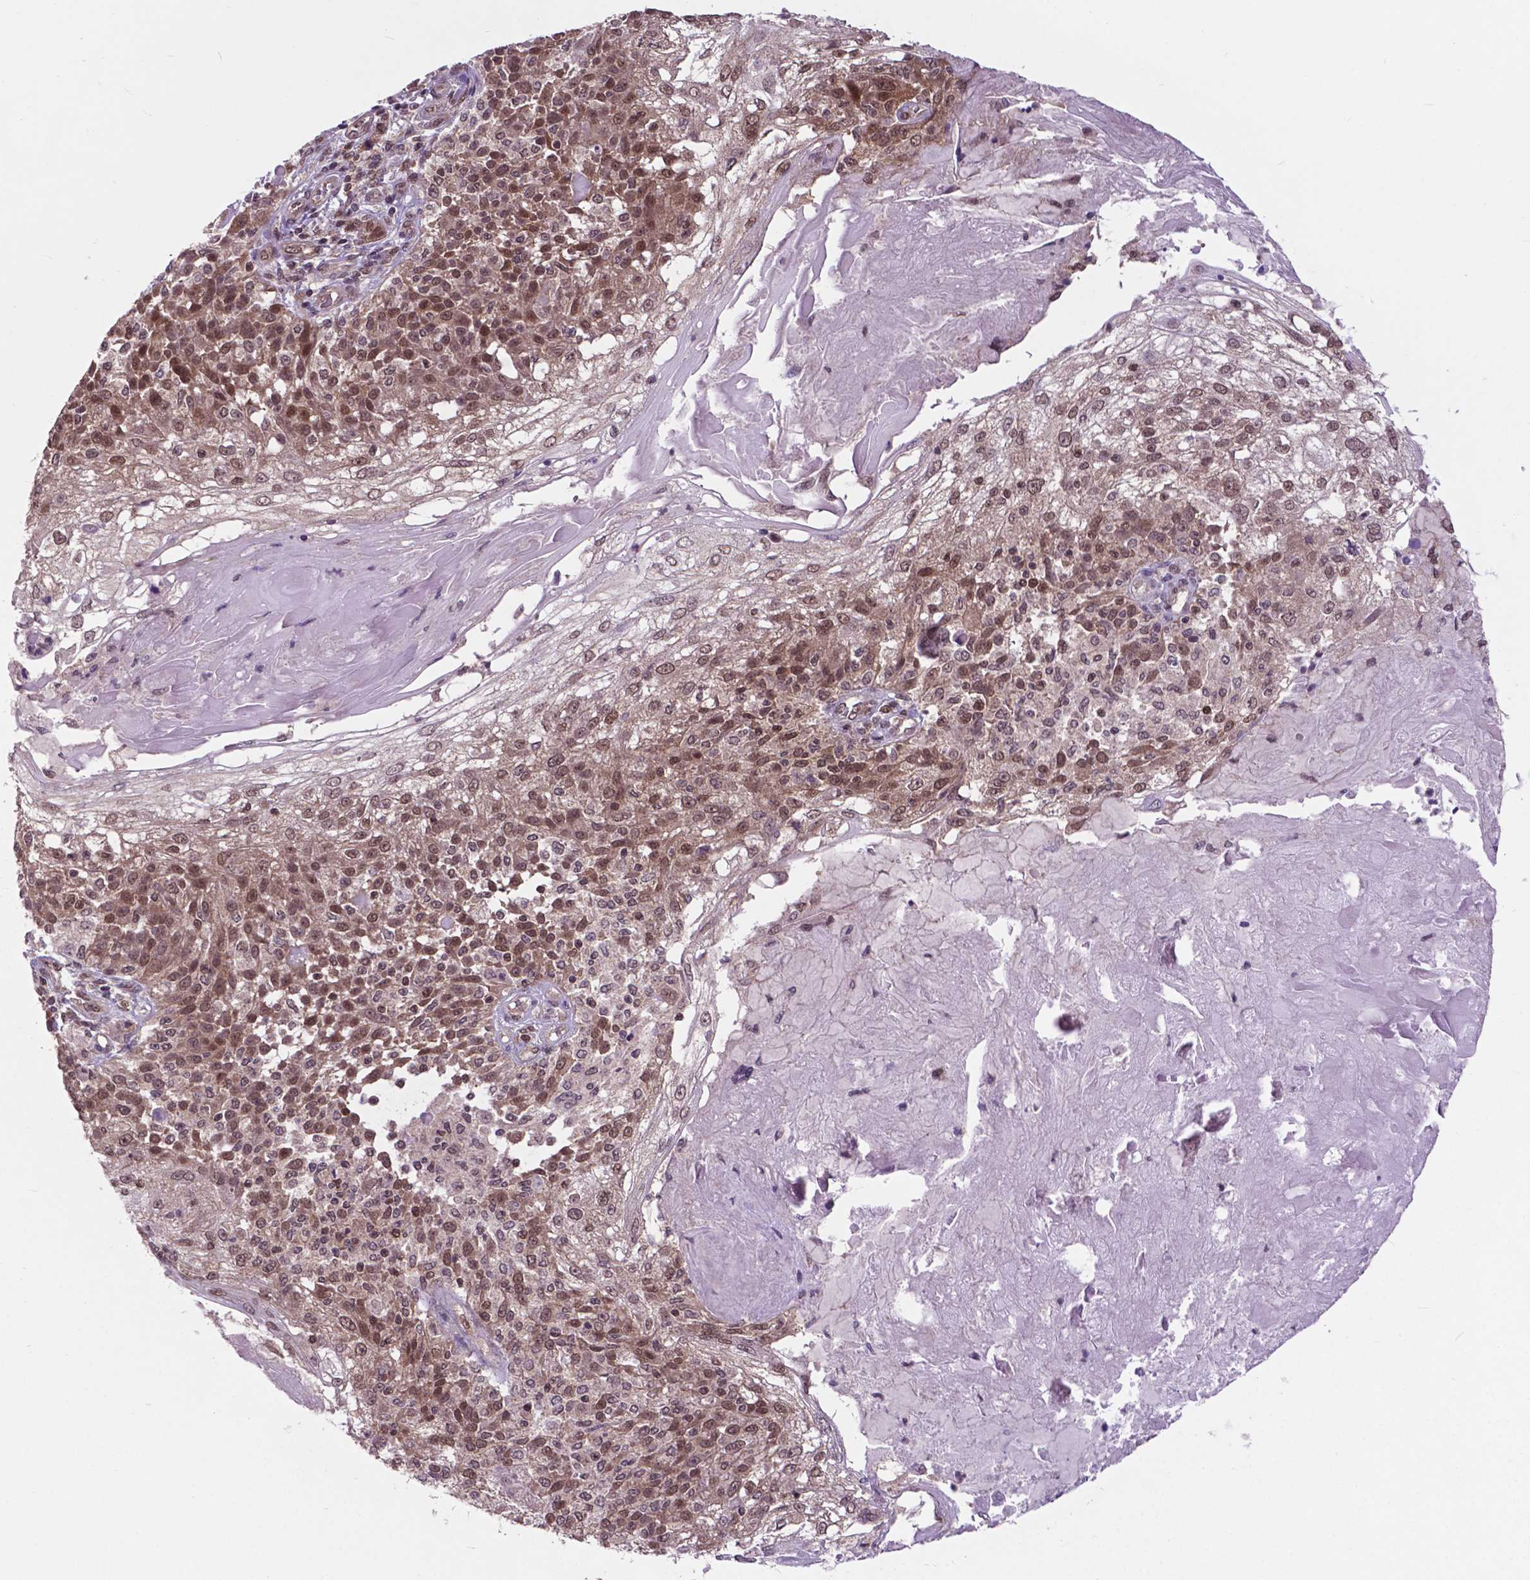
{"staining": {"intensity": "moderate", "quantity": ">75%", "location": "nuclear"}, "tissue": "skin cancer", "cell_type": "Tumor cells", "image_type": "cancer", "snomed": [{"axis": "morphology", "description": "Normal tissue, NOS"}, {"axis": "morphology", "description": "Squamous cell carcinoma, NOS"}, {"axis": "topography", "description": "Skin"}], "caption": "A brown stain highlights moderate nuclear staining of a protein in human skin cancer tumor cells.", "gene": "FAF1", "patient": {"sex": "female", "age": 83}}